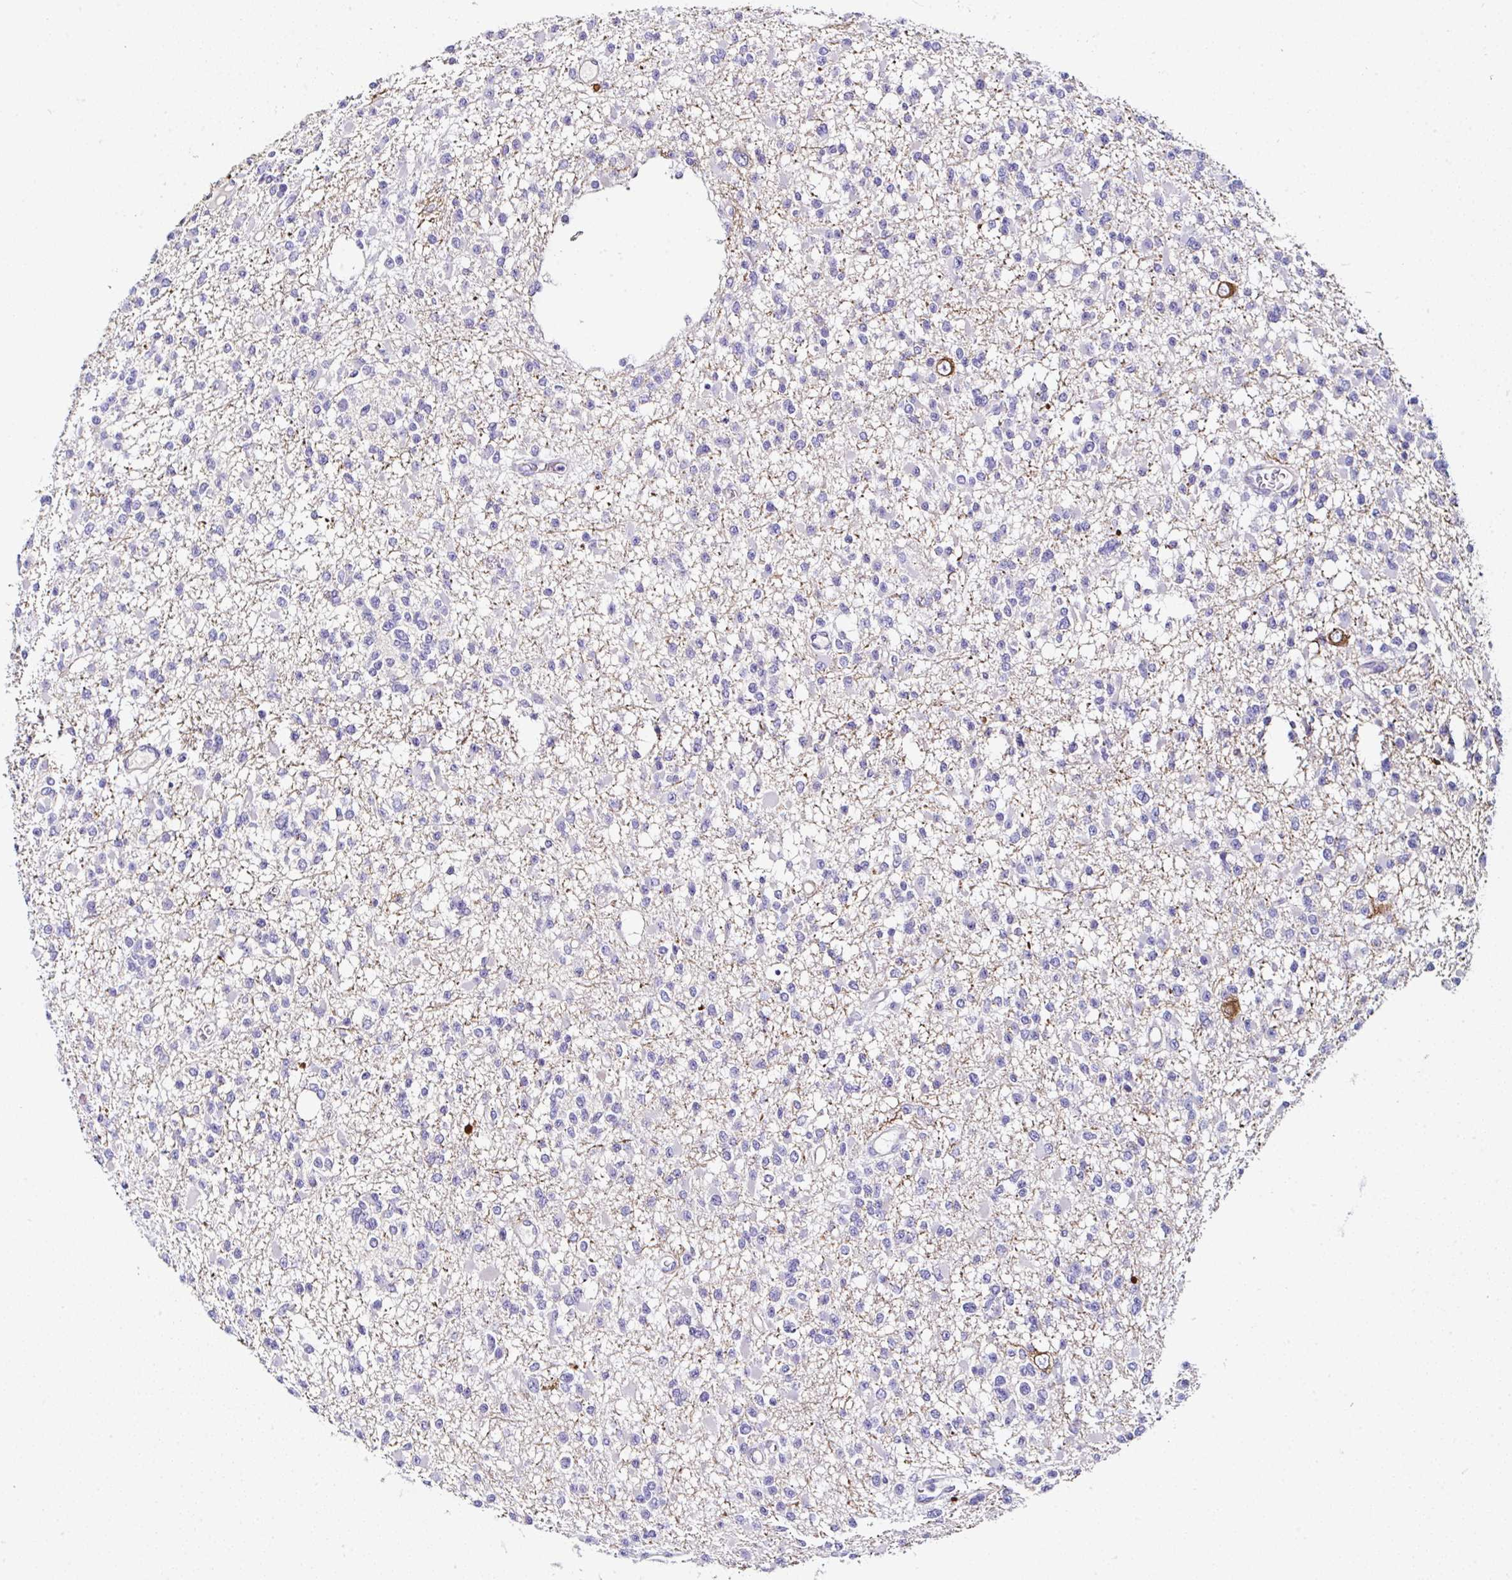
{"staining": {"intensity": "negative", "quantity": "none", "location": "none"}, "tissue": "glioma", "cell_type": "Tumor cells", "image_type": "cancer", "snomed": [{"axis": "morphology", "description": "Glioma, malignant, Low grade"}, {"axis": "topography", "description": "Brain"}], "caption": "Image shows no protein staining in tumor cells of malignant low-grade glioma tissue. (Immunohistochemistry, brightfield microscopy, high magnification).", "gene": "PPFIA4", "patient": {"sex": "female", "age": 22}}